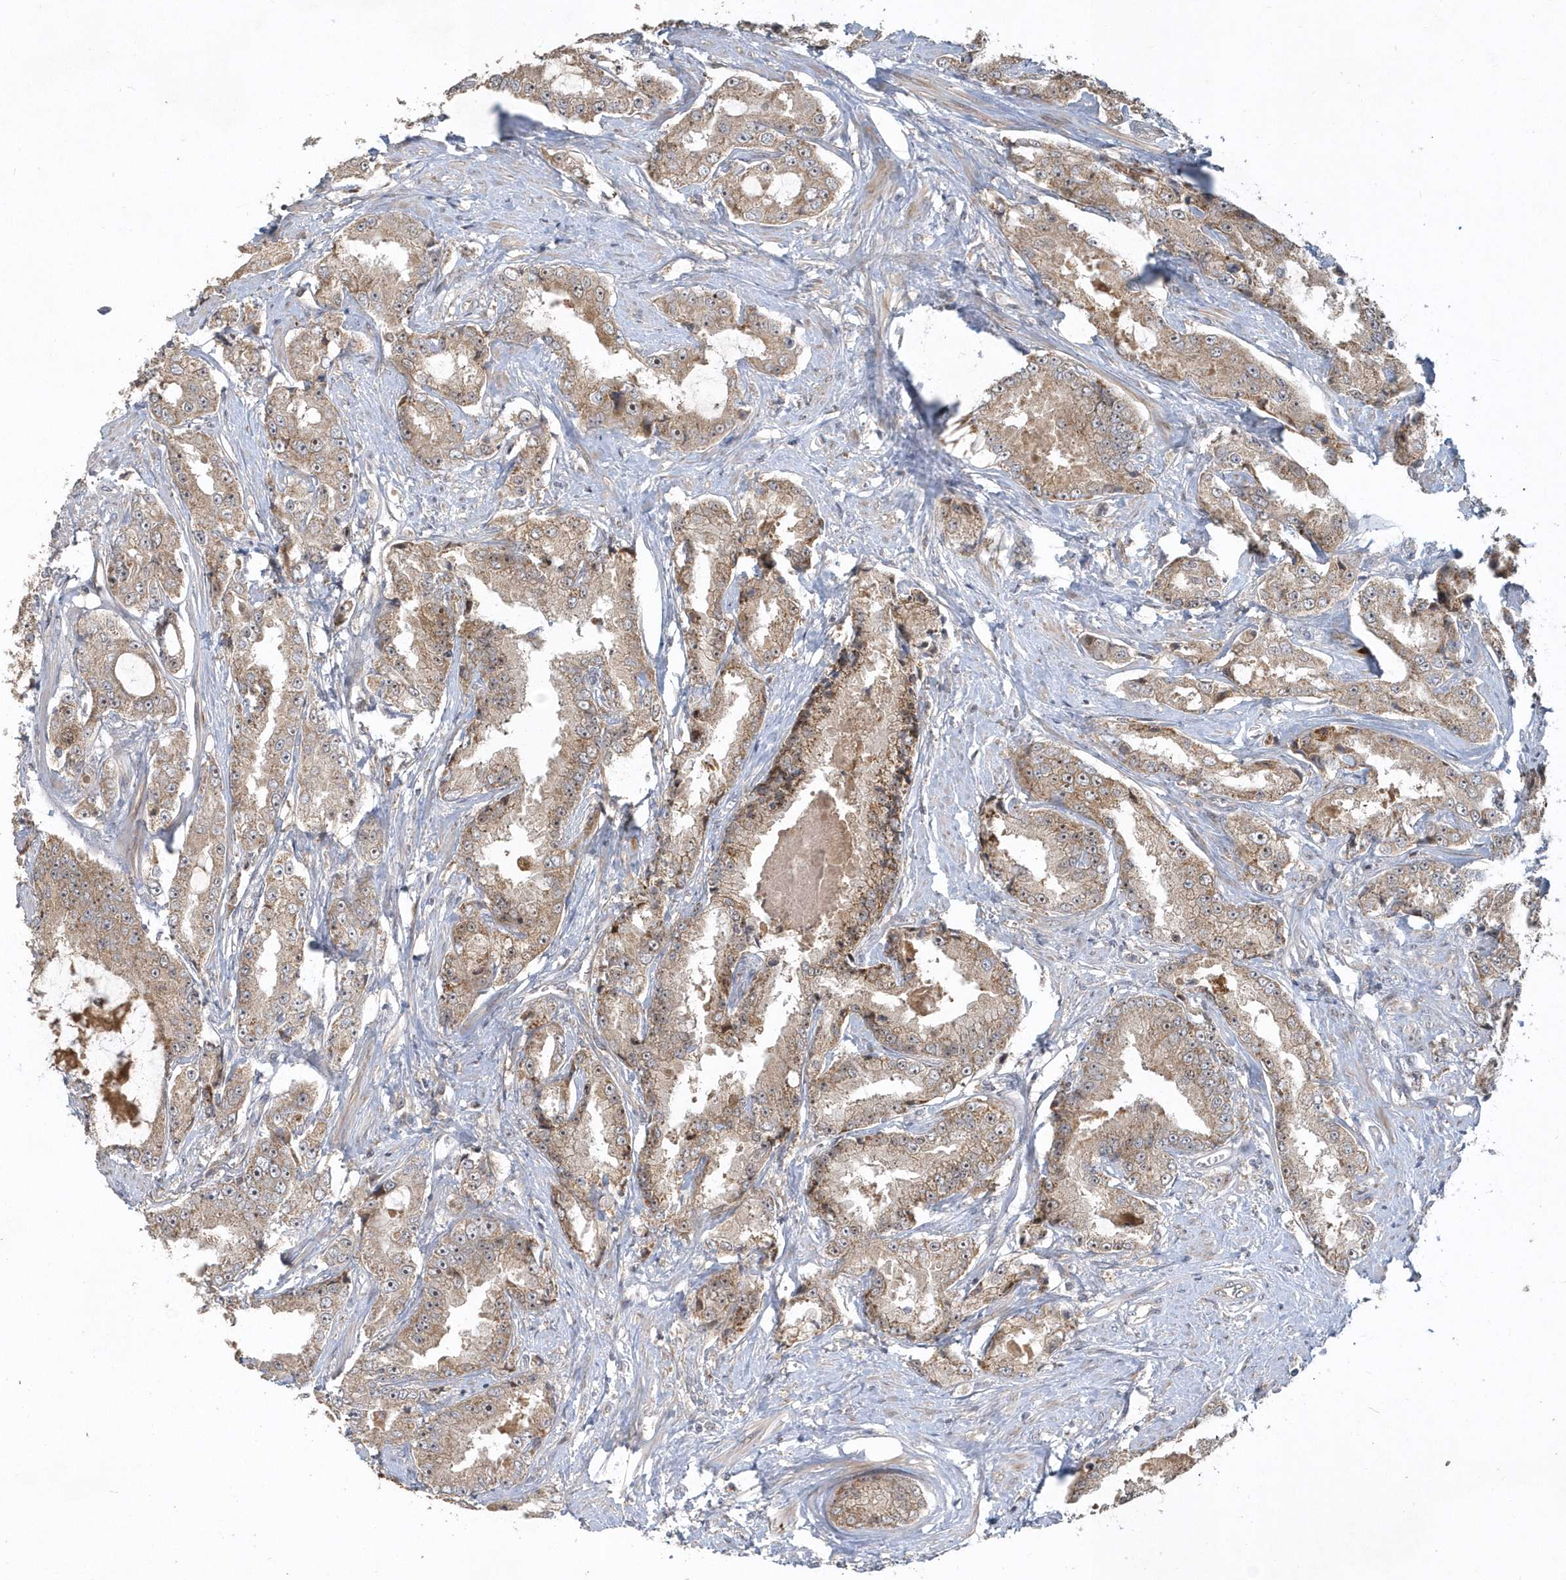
{"staining": {"intensity": "moderate", "quantity": ">75%", "location": "cytoplasmic/membranous,nuclear"}, "tissue": "prostate cancer", "cell_type": "Tumor cells", "image_type": "cancer", "snomed": [{"axis": "morphology", "description": "Adenocarcinoma, High grade"}, {"axis": "topography", "description": "Prostate"}], "caption": "High-magnification brightfield microscopy of prostate cancer (adenocarcinoma (high-grade)) stained with DAB (3,3'-diaminobenzidine) (brown) and counterstained with hematoxylin (blue). tumor cells exhibit moderate cytoplasmic/membranous and nuclear positivity is identified in approximately>75% of cells.", "gene": "TRAIP", "patient": {"sex": "male", "age": 73}}